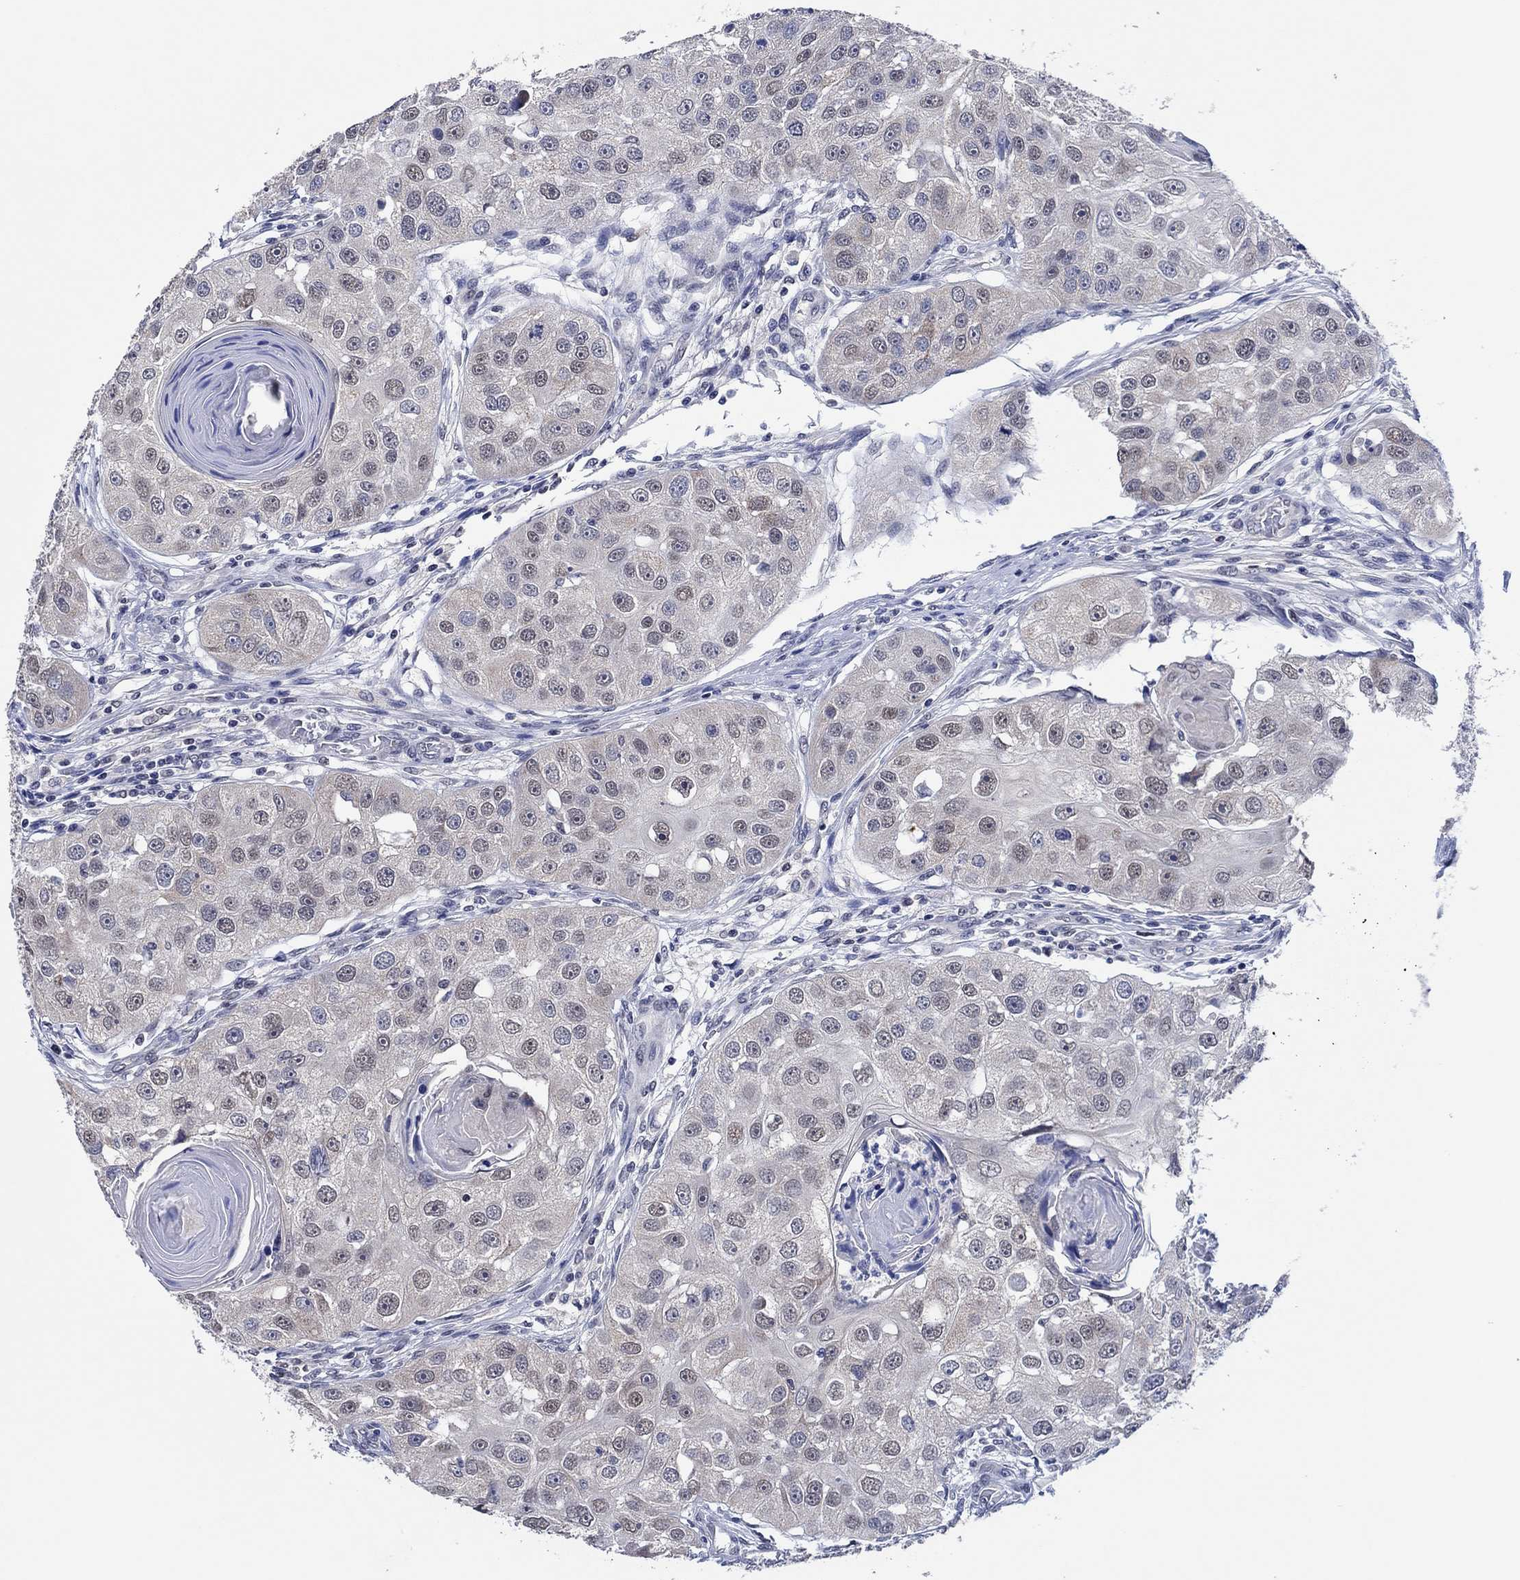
{"staining": {"intensity": "weak", "quantity": "<25%", "location": "nuclear"}, "tissue": "head and neck cancer", "cell_type": "Tumor cells", "image_type": "cancer", "snomed": [{"axis": "morphology", "description": "Normal tissue, NOS"}, {"axis": "morphology", "description": "Squamous cell carcinoma, NOS"}, {"axis": "topography", "description": "Skeletal muscle"}, {"axis": "topography", "description": "Head-Neck"}], "caption": "Micrograph shows no significant protein positivity in tumor cells of head and neck squamous cell carcinoma.", "gene": "PRRT3", "patient": {"sex": "male", "age": 51}}